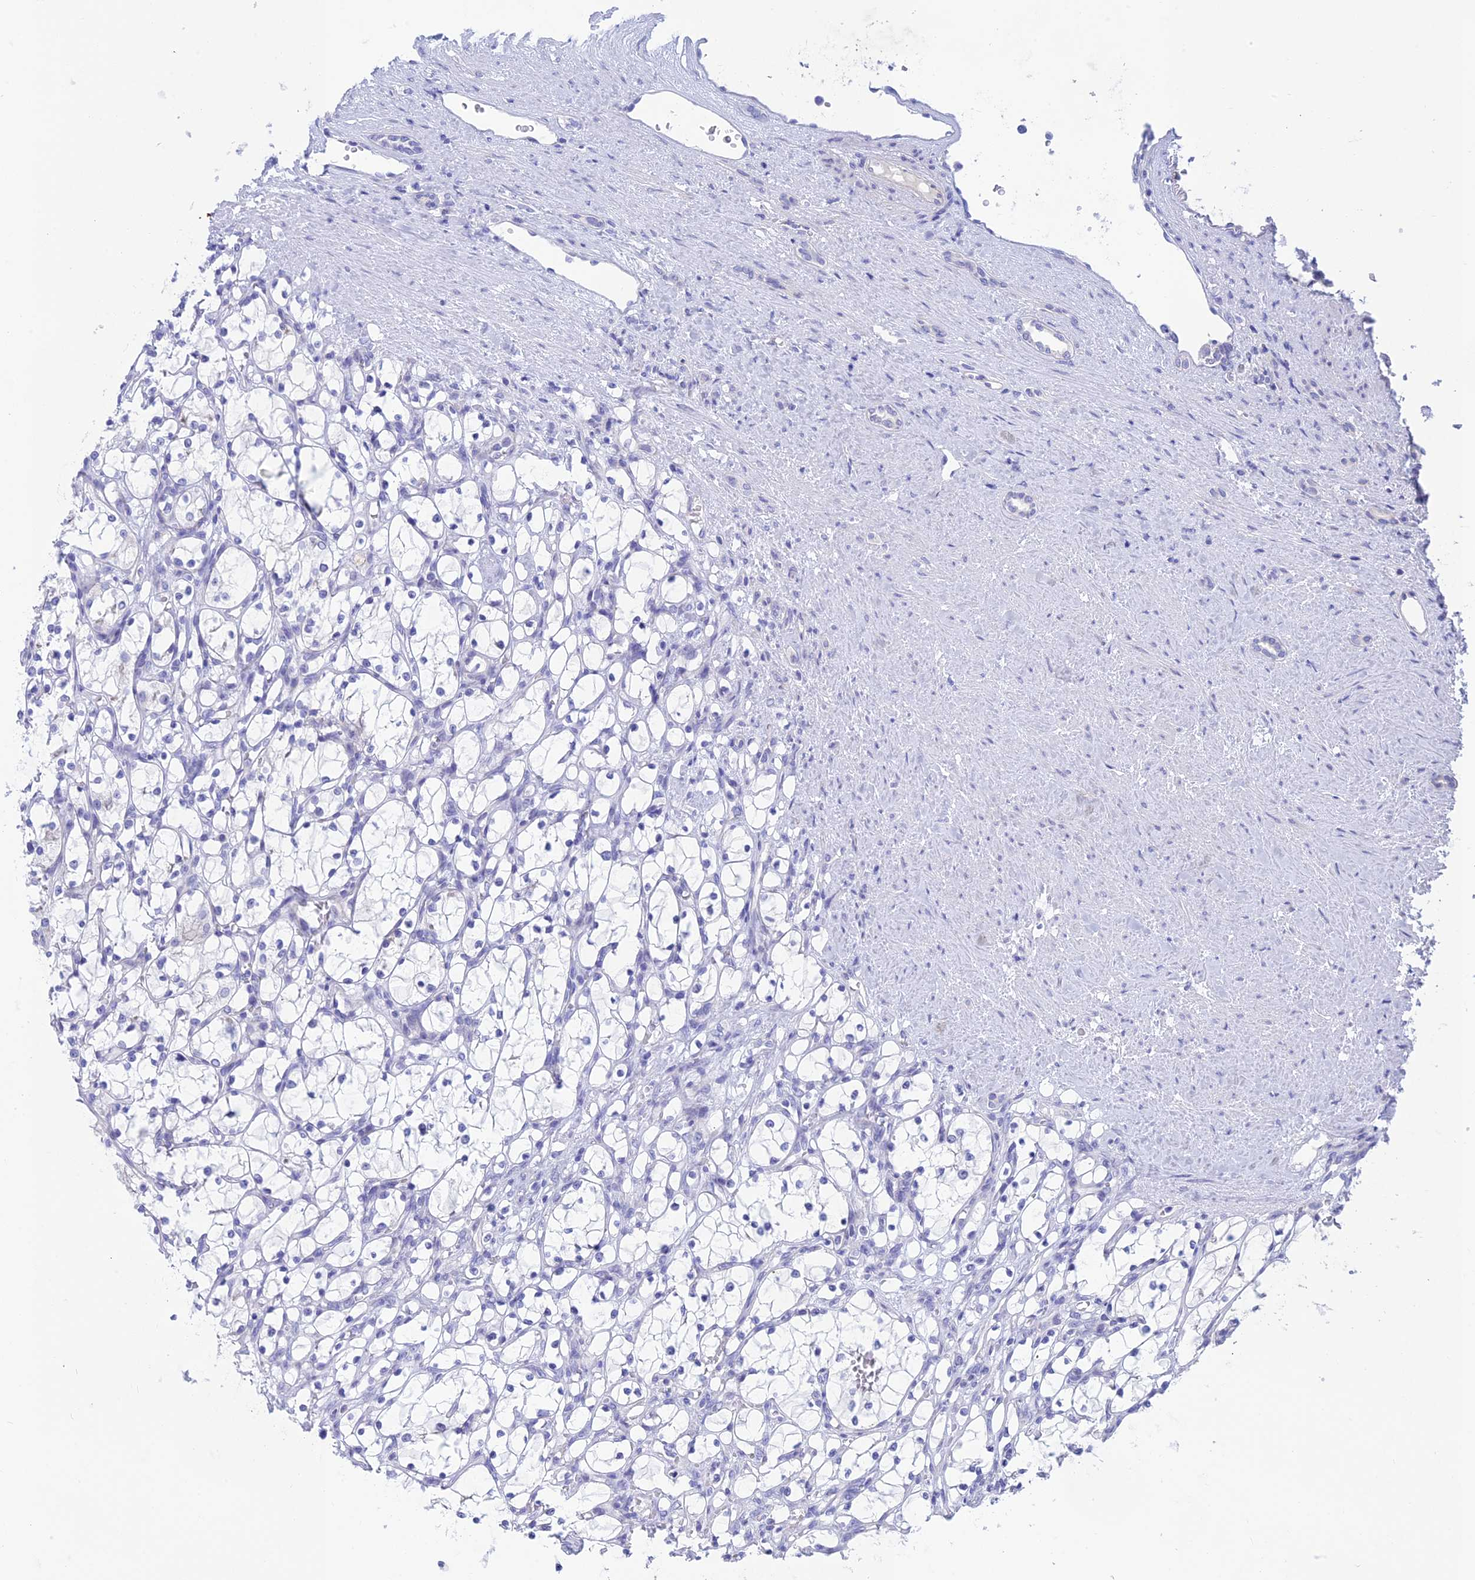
{"staining": {"intensity": "negative", "quantity": "none", "location": "none"}, "tissue": "renal cancer", "cell_type": "Tumor cells", "image_type": "cancer", "snomed": [{"axis": "morphology", "description": "Adenocarcinoma, NOS"}, {"axis": "topography", "description": "Kidney"}], "caption": "Micrograph shows no significant protein expression in tumor cells of renal adenocarcinoma.", "gene": "BTBD19", "patient": {"sex": "female", "age": 69}}